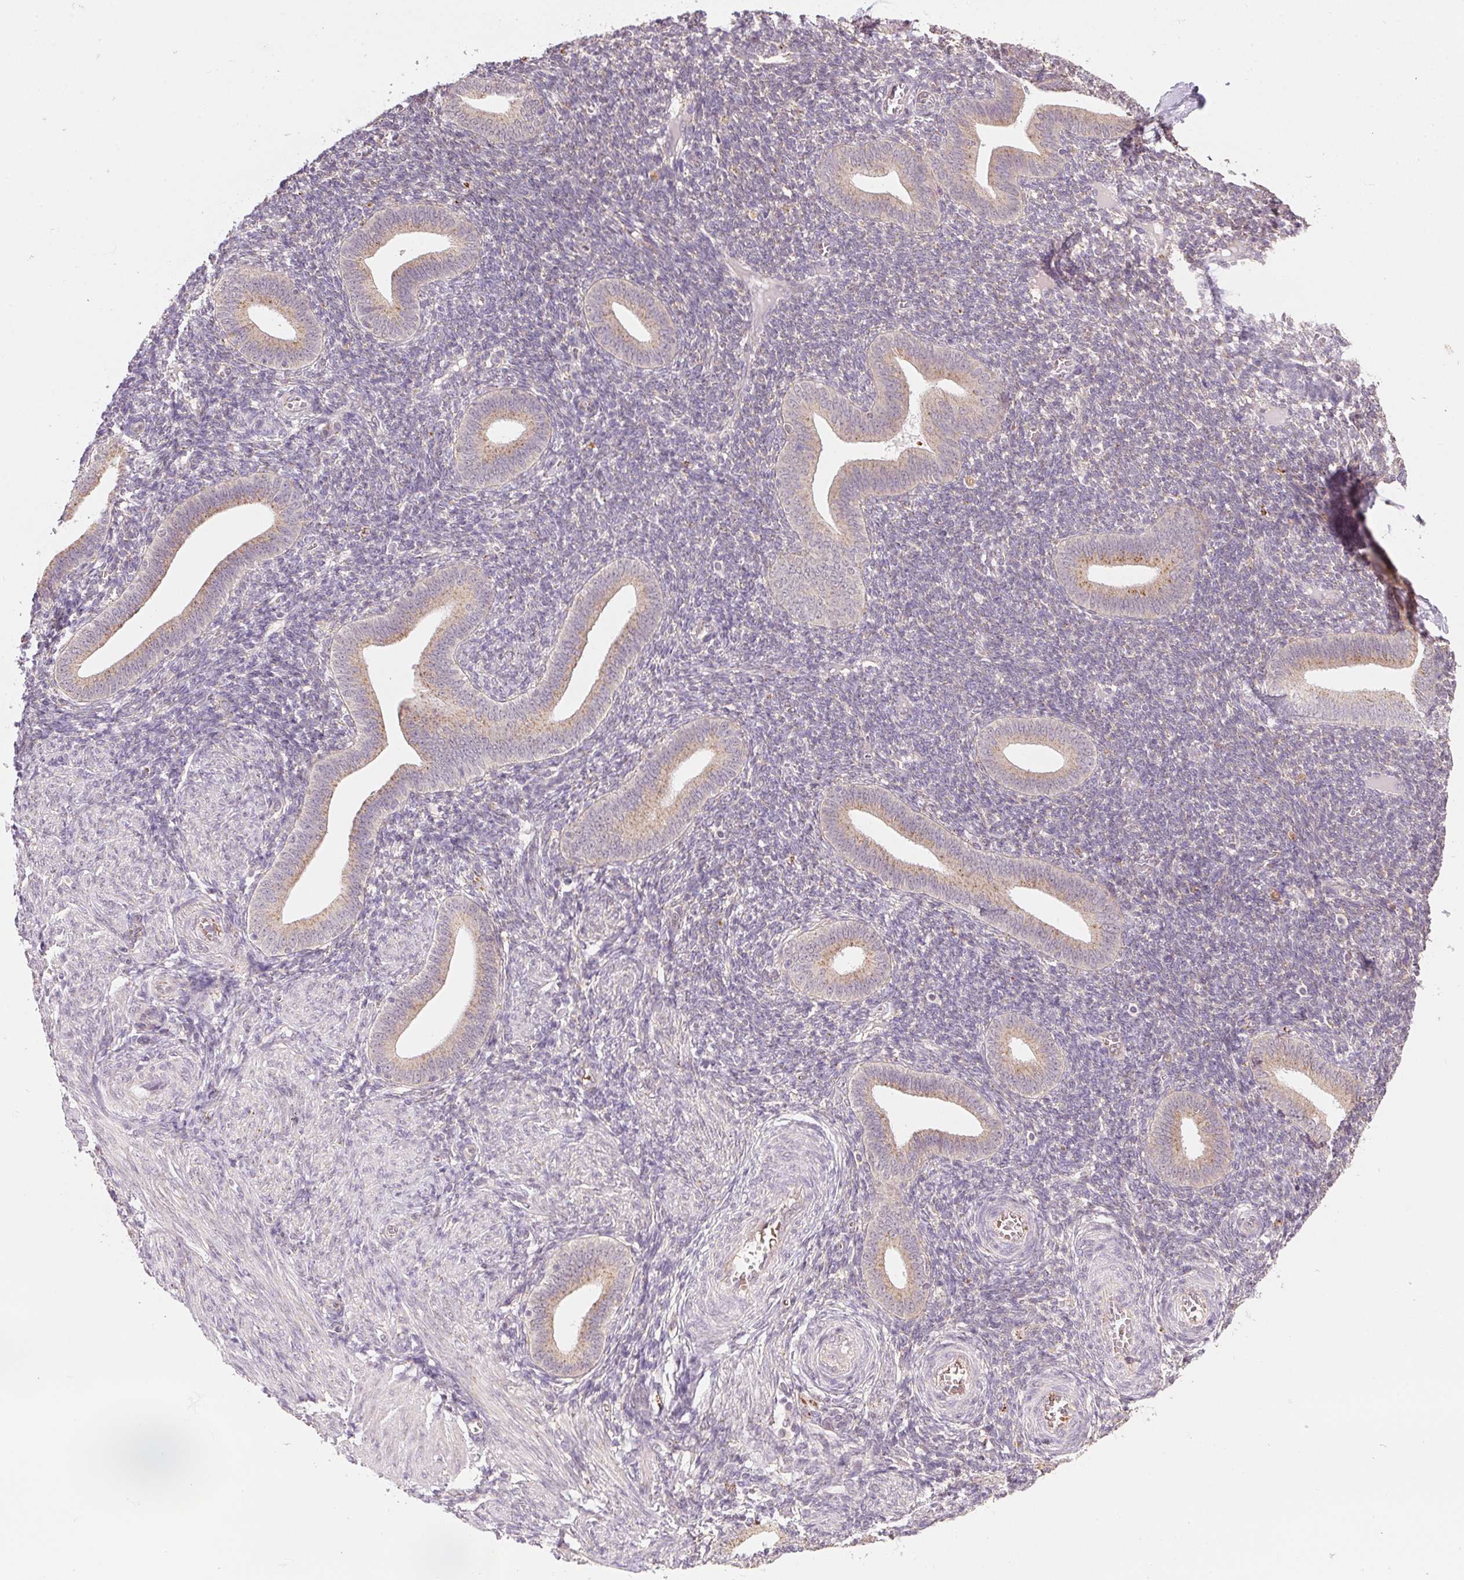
{"staining": {"intensity": "negative", "quantity": "none", "location": "none"}, "tissue": "endometrium", "cell_type": "Cells in endometrial stroma", "image_type": "normal", "snomed": [{"axis": "morphology", "description": "Normal tissue, NOS"}, {"axis": "topography", "description": "Endometrium"}], "caption": "Immunohistochemistry of unremarkable endometrium reveals no expression in cells in endometrial stroma.", "gene": "METTL13", "patient": {"sex": "female", "age": 25}}